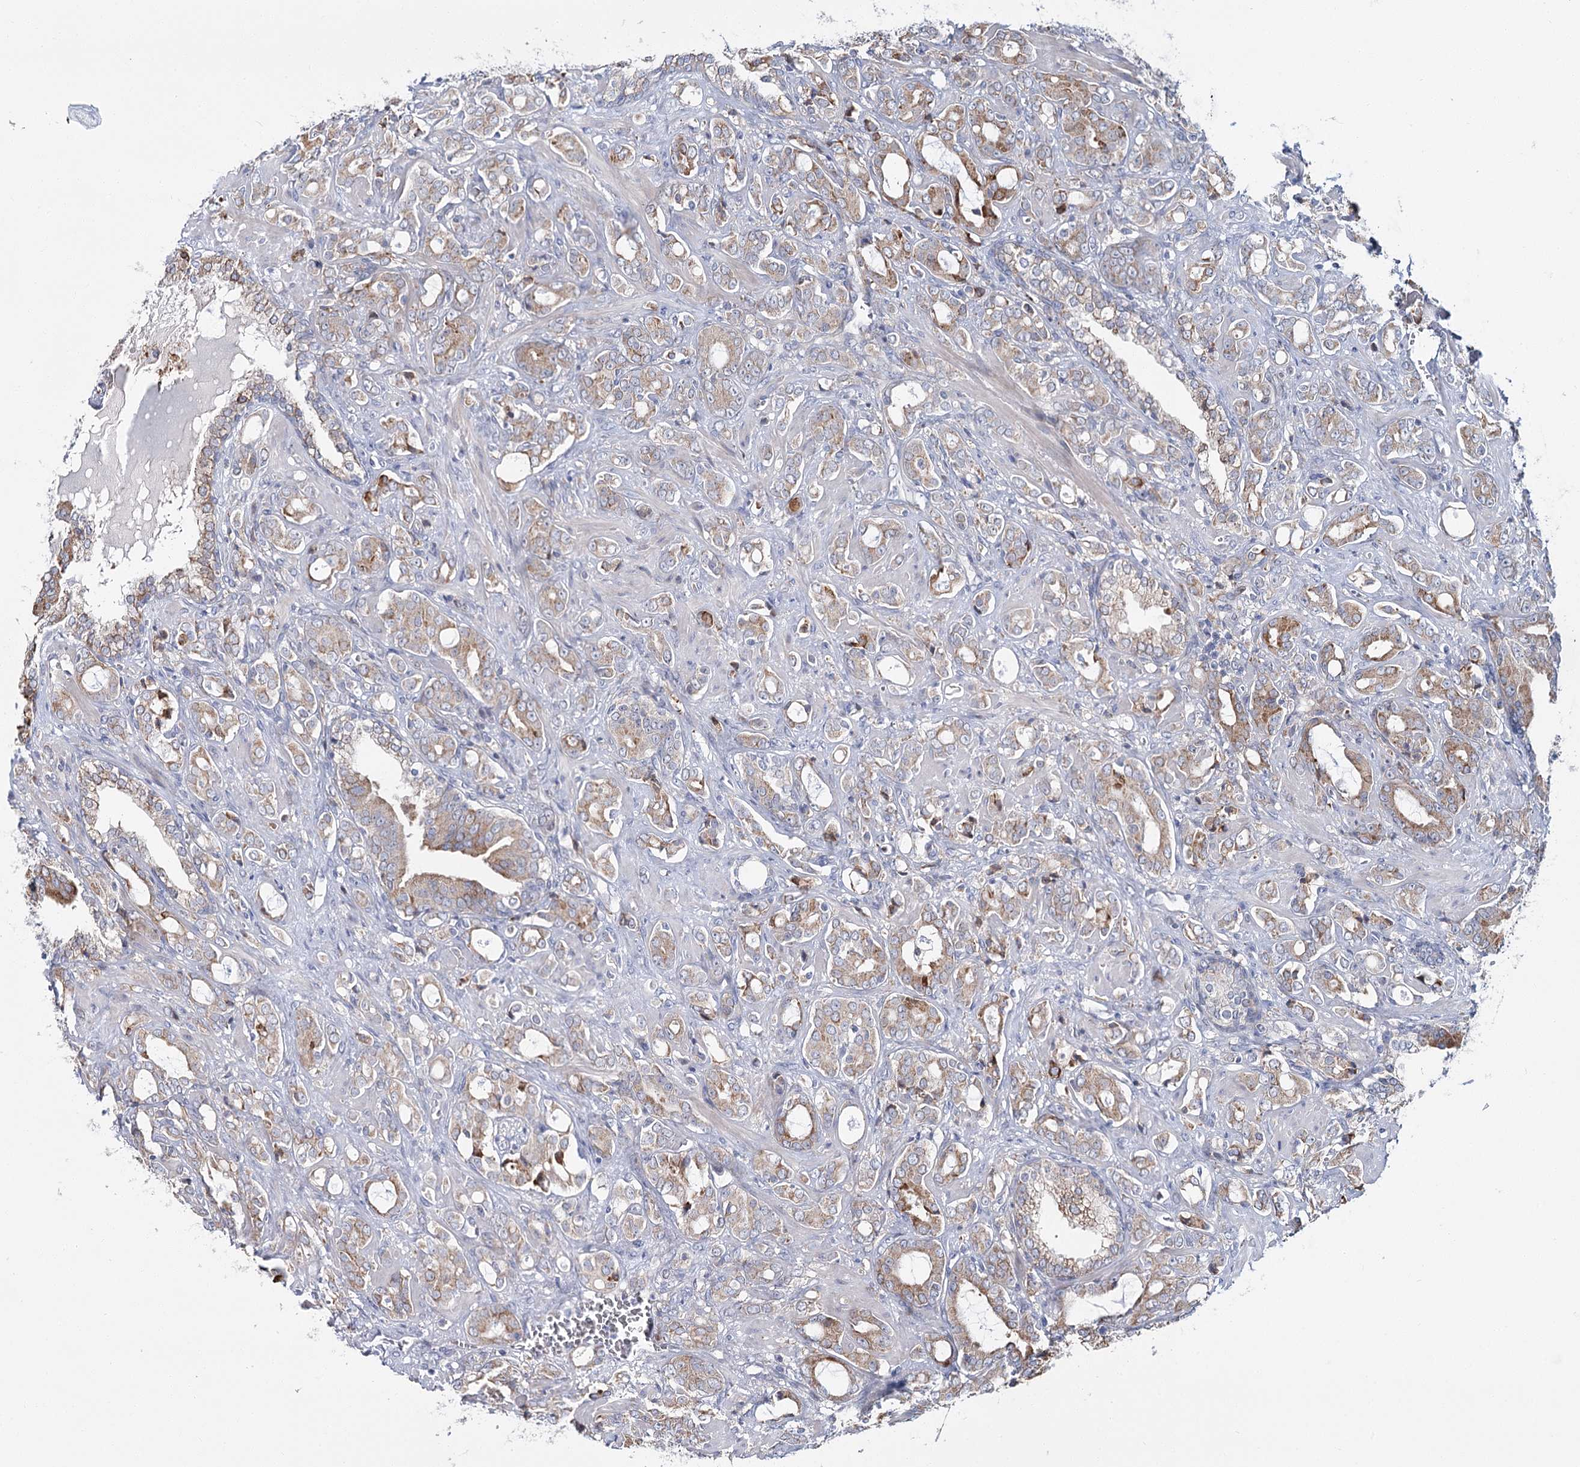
{"staining": {"intensity": "weak", "quantity": ">75%", "location": "cytoplasmic/membranous"}, "tissue": "prostate cancer", "cell_type": "Tumor cells", "image_type": "cancer", "snomed": [{"axis": "morphology", "description": "Adenocarcinoma, High grade"}, {"axis": "topography", "description": "Prostate"}], "caption": "Brown immunohistochemical staining in prostate cancer shows weak cytoplasmic/membranous expression in about >75% of tumor cells.", "gene": "CPLANE1", "patient": {"sex": "male", "age": 72}}